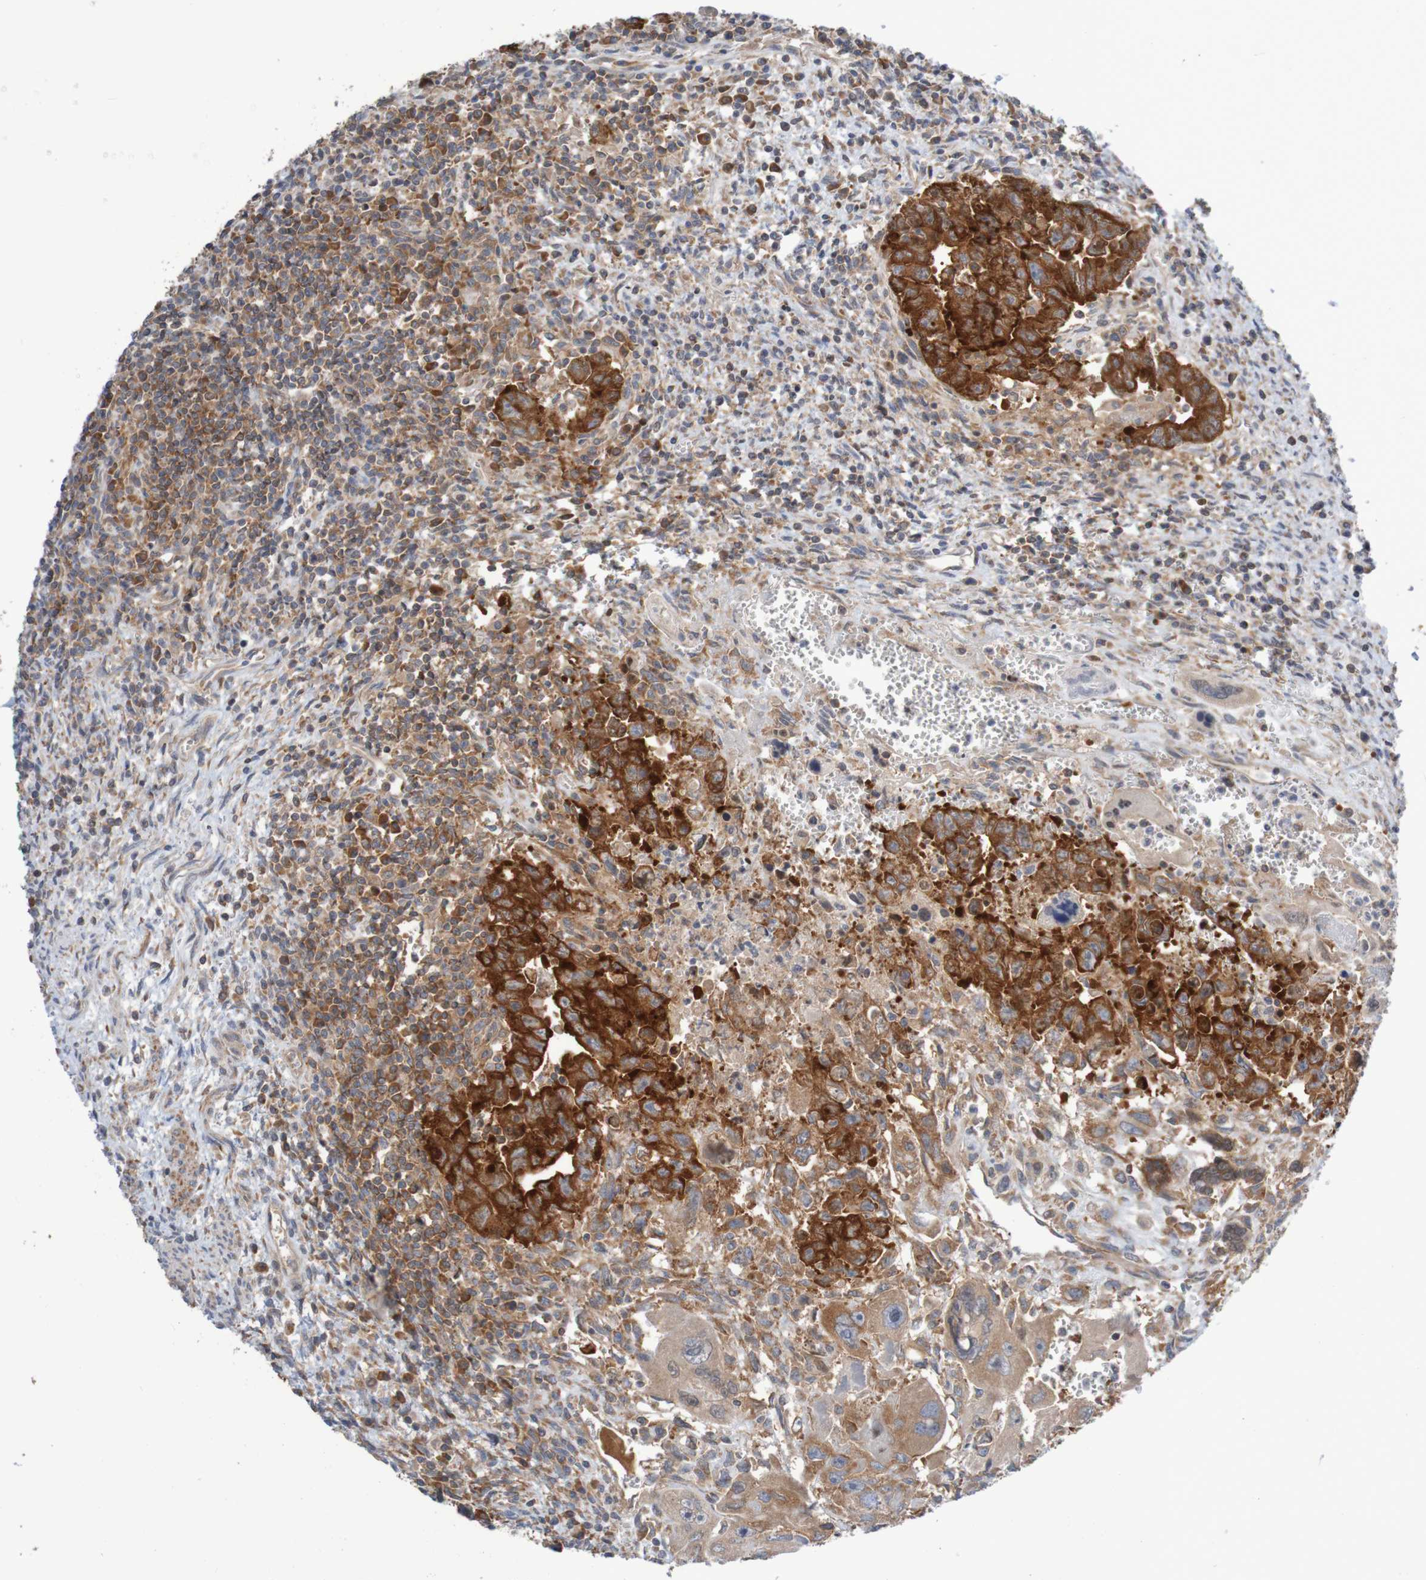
{"staining": {"intensity": "strong", "quantity": ">75%", "location": "cytoplasmic/membranous"}, "tissue": "testis cancer", "cell_type": "Tumor cells", "image_type": "cancer", "snomed": [{"axis": "morphology", "description": "Carcinoma, Embryonal, NOS"}, {"axis": "topography", "description": "Testis"}], "caption": "Human testis cancer stained with a protein marker exhibits strong staining in tumor cells.", "gene": "LRRC47", "patient": {"sex": "male", "age": 28}}